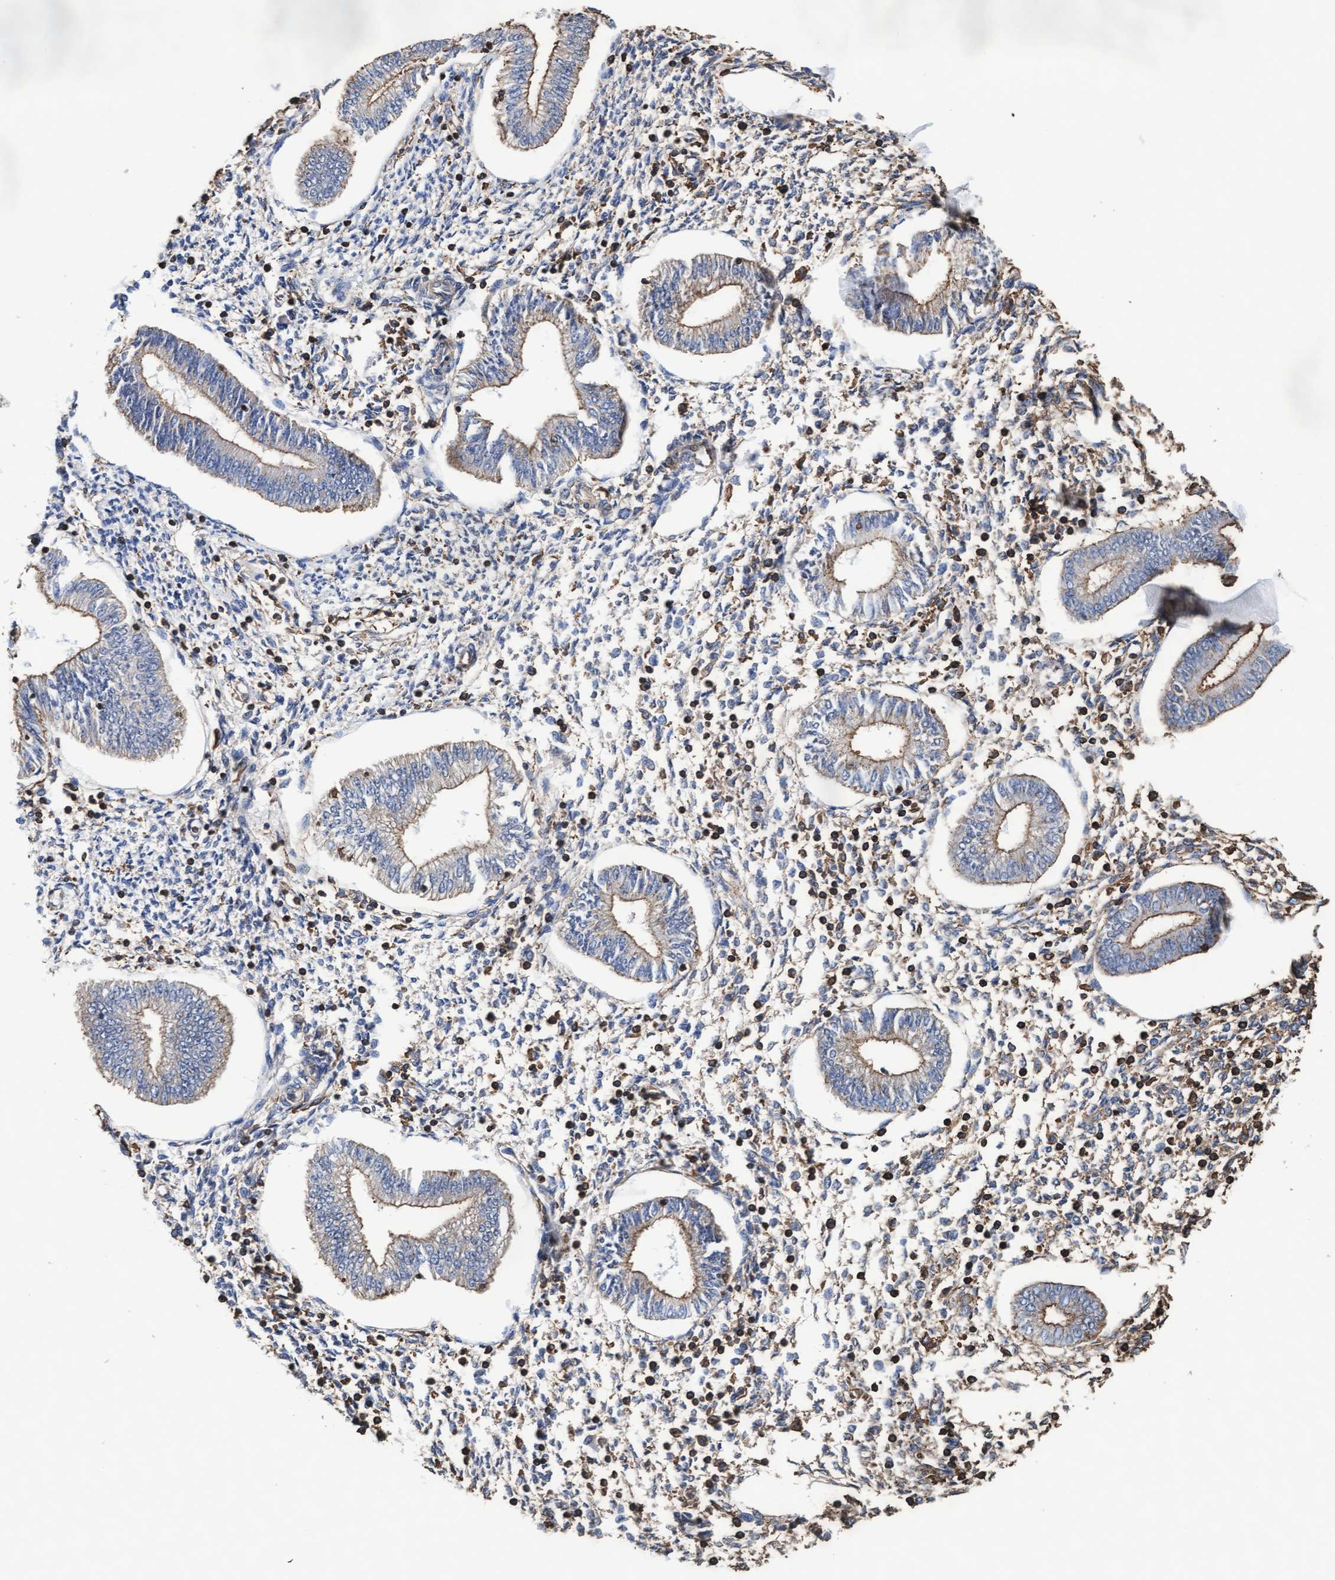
{"staining": {"intensity": "weak", "quantity": "<25%", "location": "cytoplasmic/membranous"}, "tissue": "endometrium", "cell_type": "Cells in endometrial stroma", "image_type": "normal", "snomed": [{"axis": "morphology", "description": "Normal tissue, NOS"}, {"axis": "topography", "description": "Endometrium"}], "caption": "IHC micrograph of benign endometrium: endometrium stained with DAB reveals no significant protein positivity in cells in endometrial stroma. The staining is performed using DAB brown chromogen with nuclei counter-stained in using hematoxylin.", "gene": "GRHPR", "patient": {"sex": "female", "age": 50}}